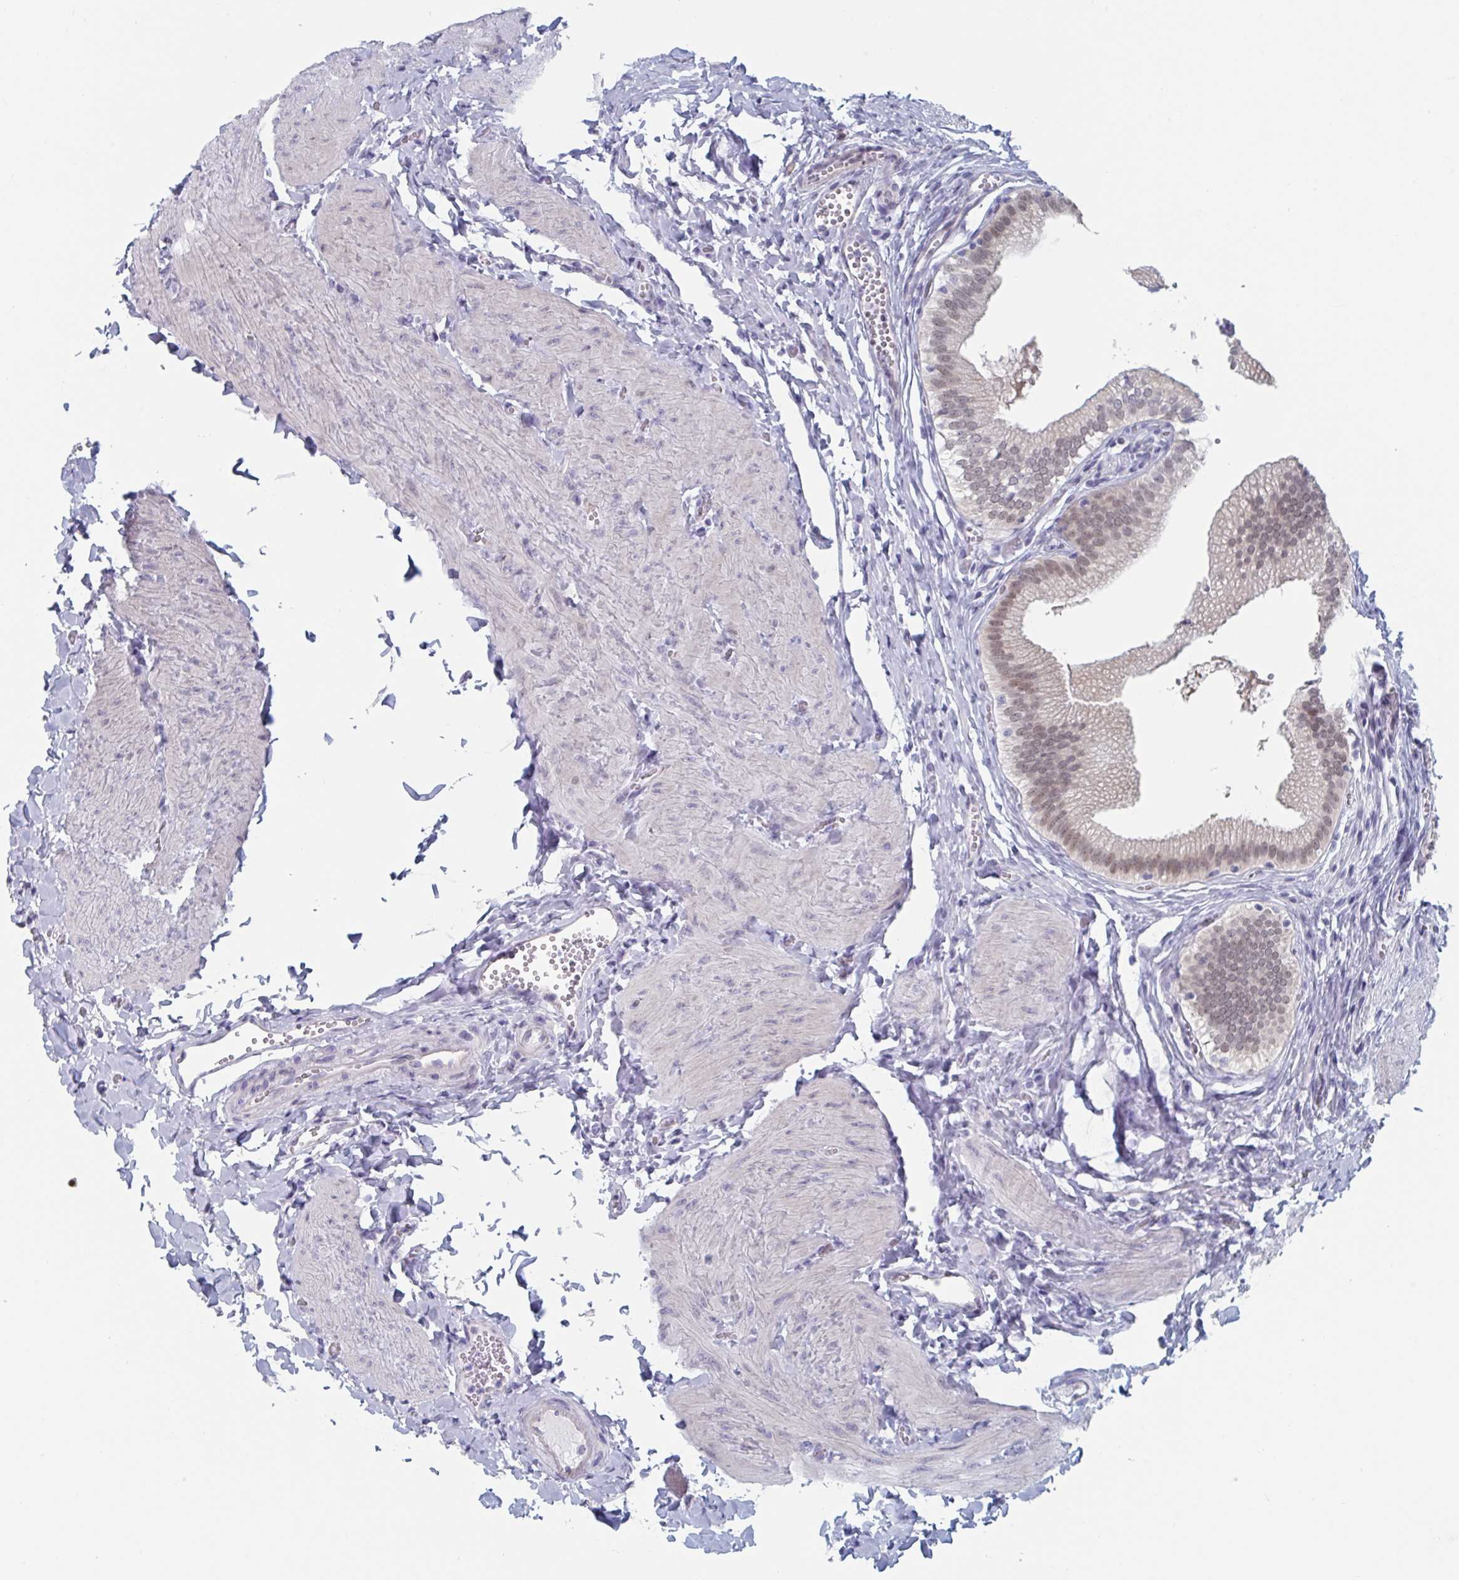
{"staining": {"intensity": "weak", "quantity": "25%-75%", "location": "nuclear"}, "tissue": "gallbladder", "cell_type": "Glandular cells", "image_type": "normal", "snomed": [{"axis": "morphology", "description": "Normal tissue, NOS"}, {"axis": "topography", "description": "Gallbladder"}, {"axis": "topography", "description": "Peripheral nerve tissue"}], "caption": "A low amount of weak nuclear expression is seen in approximately 25%-75% of glandular cells in unremarkable gallbladder.", "gene": "FOXA1", "patient": {"sex": "male", "age": 17}}